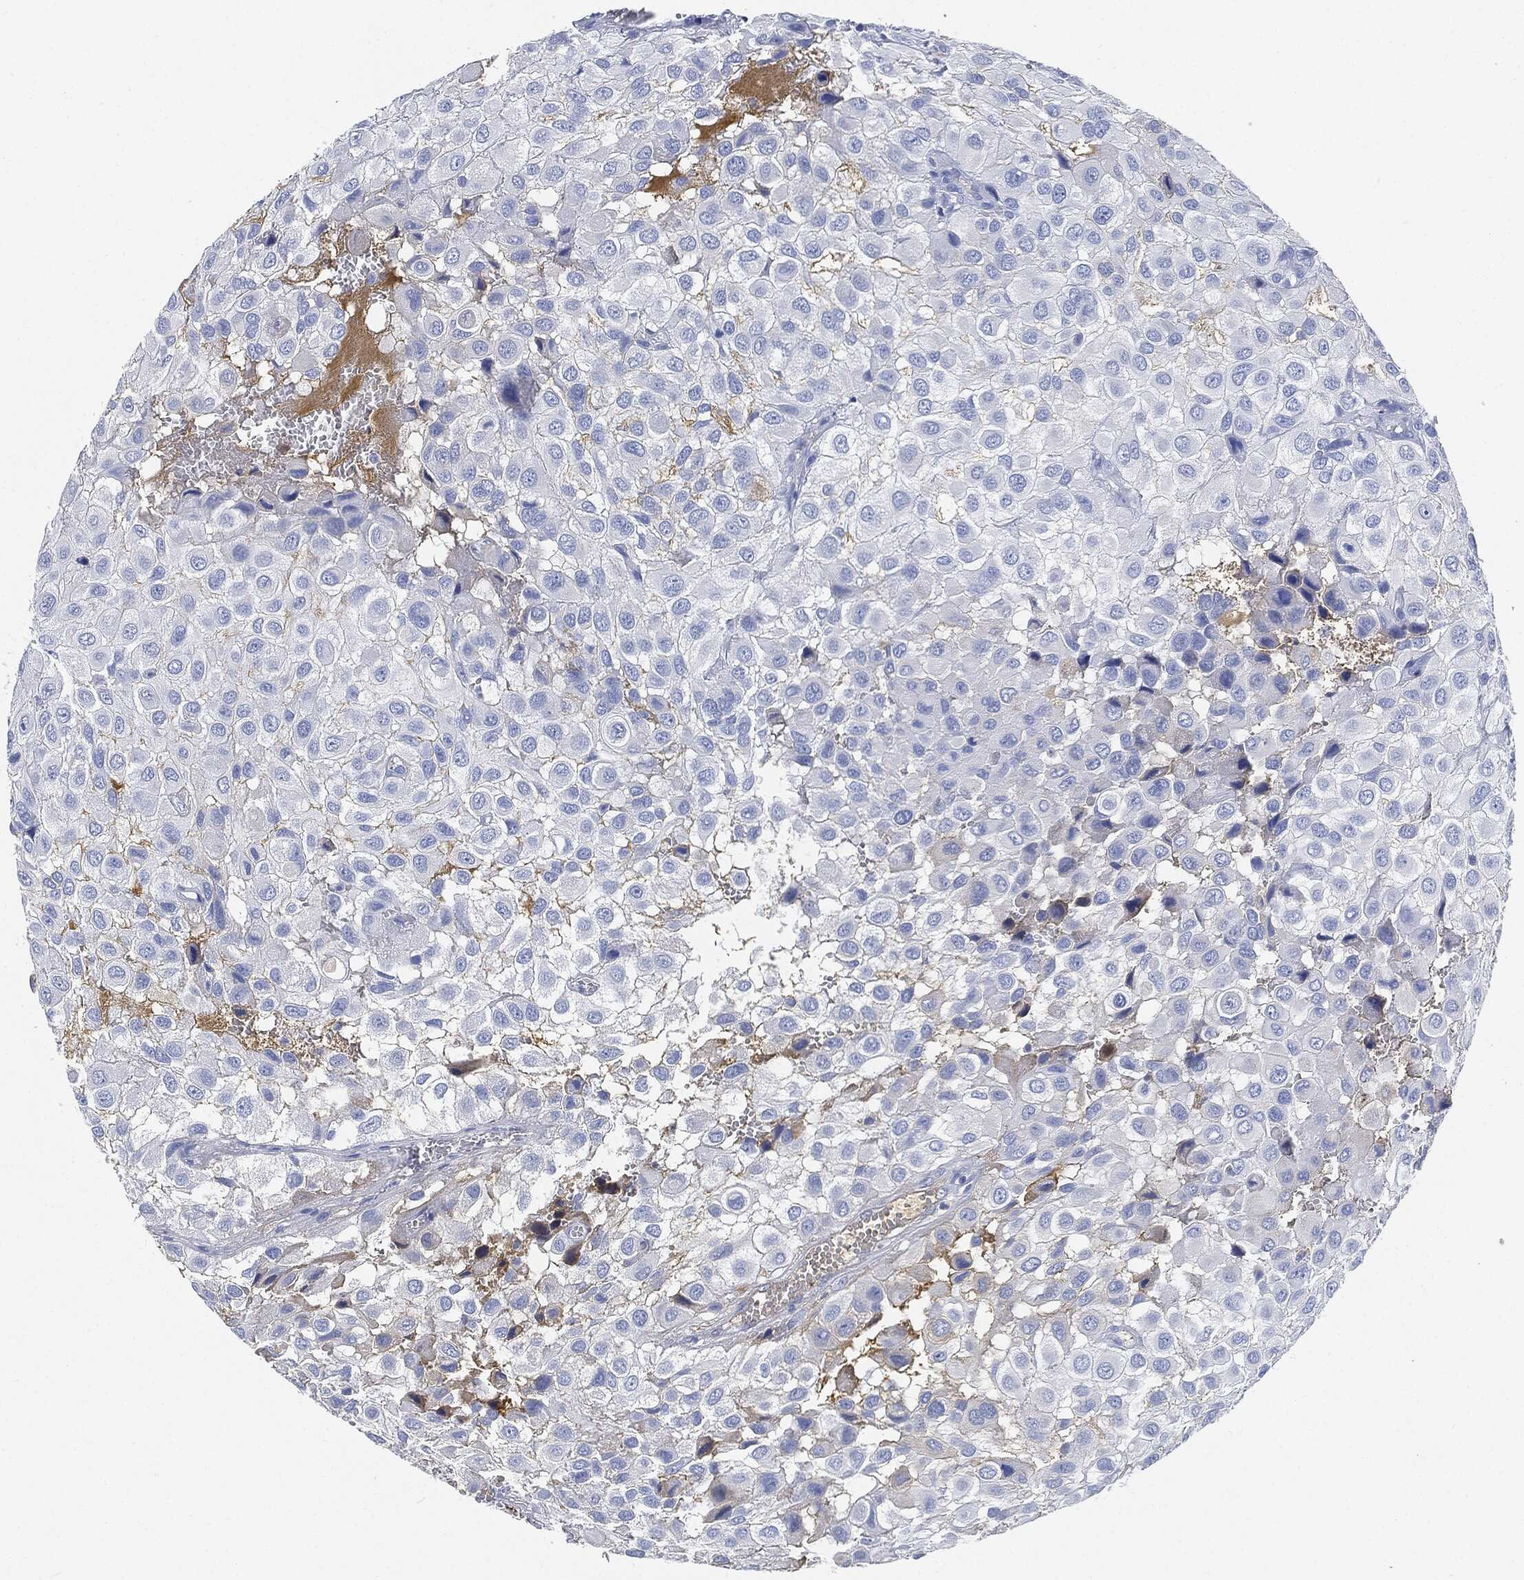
{"staining": {"intensity": "negative", "quantity": "none", "location": "none"}, "tissue": "urothelial cancer", "cell_type": "Tumor cells", "image_type": "cancer", "snomed": [{"axis": "morphology", "description": "Urothelial carcinoma, High grade"}, {"axis": "topography", "description": "Urinary bladder"}], "caption": "DAB immunohistochemical staining of human urothelial cancer exhibits no significant positivity in tumor cells. The staining was performed using DAB (3,3'-diaminobenzidine) to visualize the protein expression in brown, while the nuclei were stained in blue with hematoxylin (Magnification: 20x).", "gene": "IGLV6-57", "patient": {"sex": "male", "age": 56}}